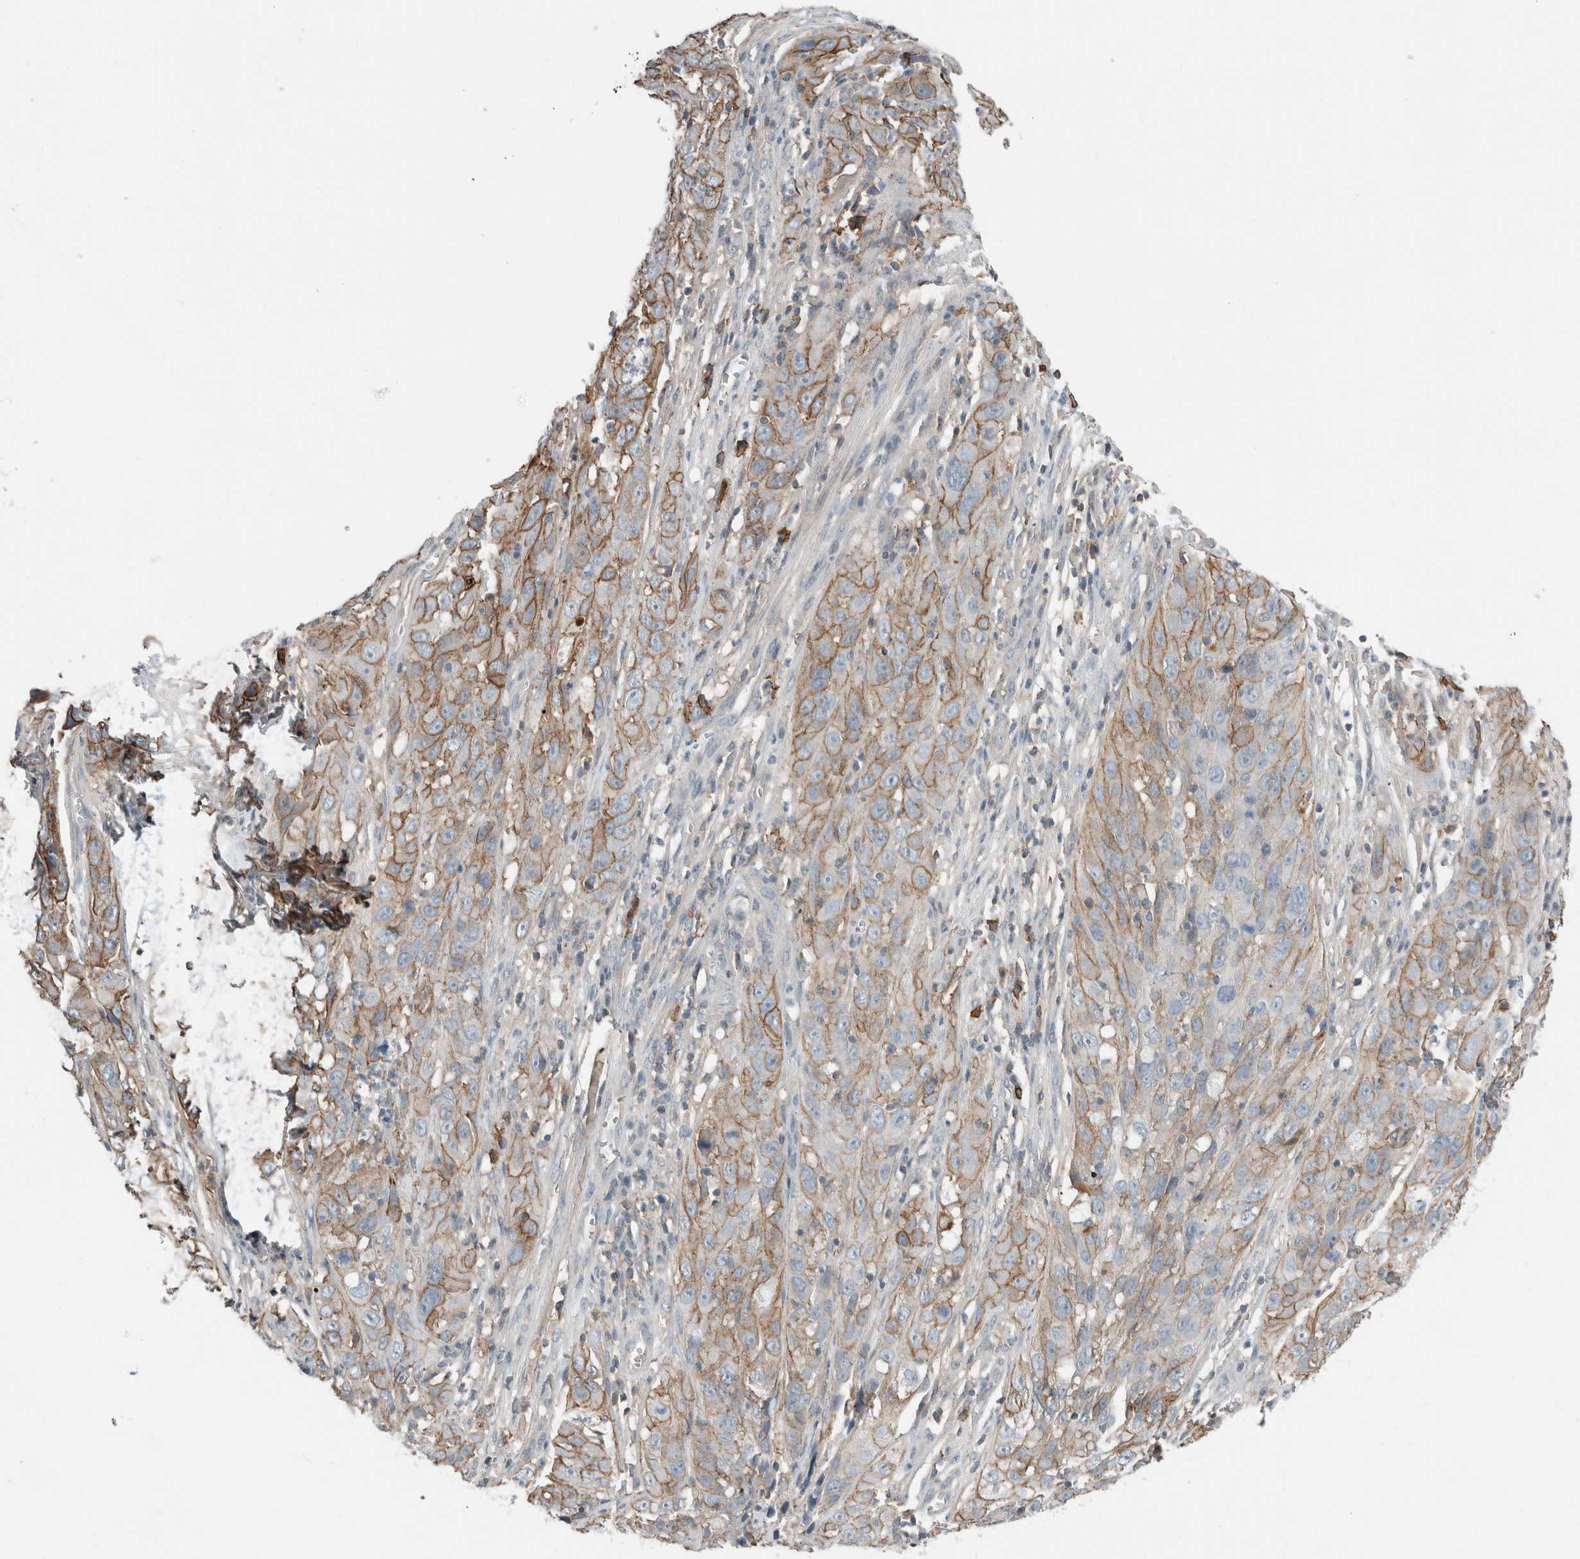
{"staining": {"intensity": "moderate", "quantity": "25%-75%", "location": "cytoplasmic/membranous"}, "tissue": "cervical cancer", "cell_type": "Tumor cells", "image_type": "cancer", "snomed": [{"axis": "morphology", "description": "Squamous cell carcinoma, NOS"}, {"axis": "topography", "description": "Cervix"}], "caption": "Immunohistochemistry image of neoplastic tissue: human cervical cancer stained using IHC shows medium levels of moderate protein expression localized specifically in the cytoplasmic/membranous of tumor cells, appearing as a cytoplasmic/membranous brown color.", "gene": "ERCC6L2", "patient": {"sex": "female", "age": 32}}